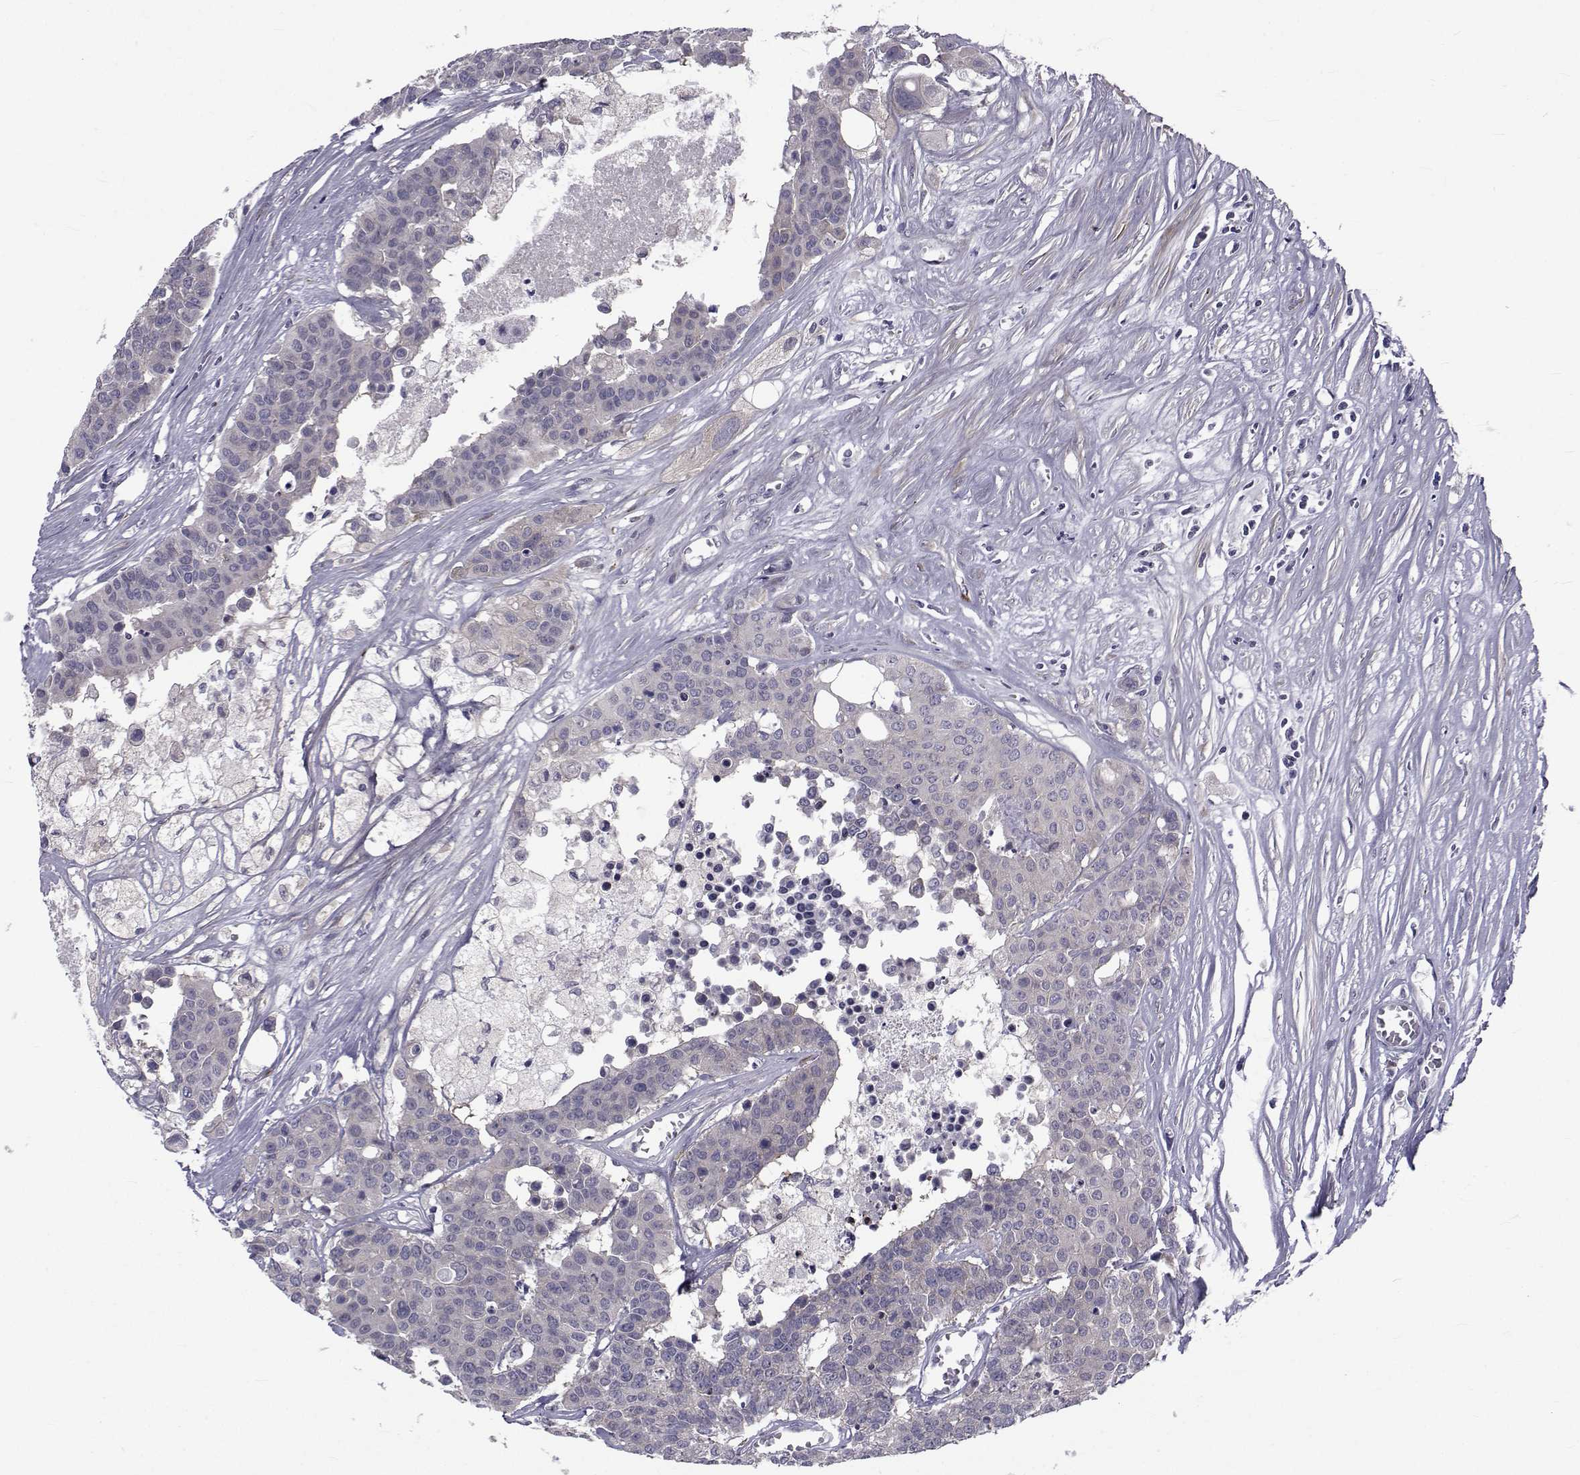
{"staining": {"intensity": "negative", "quantity": "none", "location": "none"}, "tissue": "carcinoid", "cell_type": "Tumor cells", "image_type": "cancer", "snomed": [{"axis": "morphology", "description": "Carcinoid, malignant, NOS"}, {"axis": "topography", "description": "Colon"}], "caption": "This image is of carcinoid stained with immunohistochemistry to label a protein in brown with the nuclei are counter-stained blue. There is no staining in tumor cells.", "gene": "SLC30A10", "patient": {"sex": "male", "age": 81}}